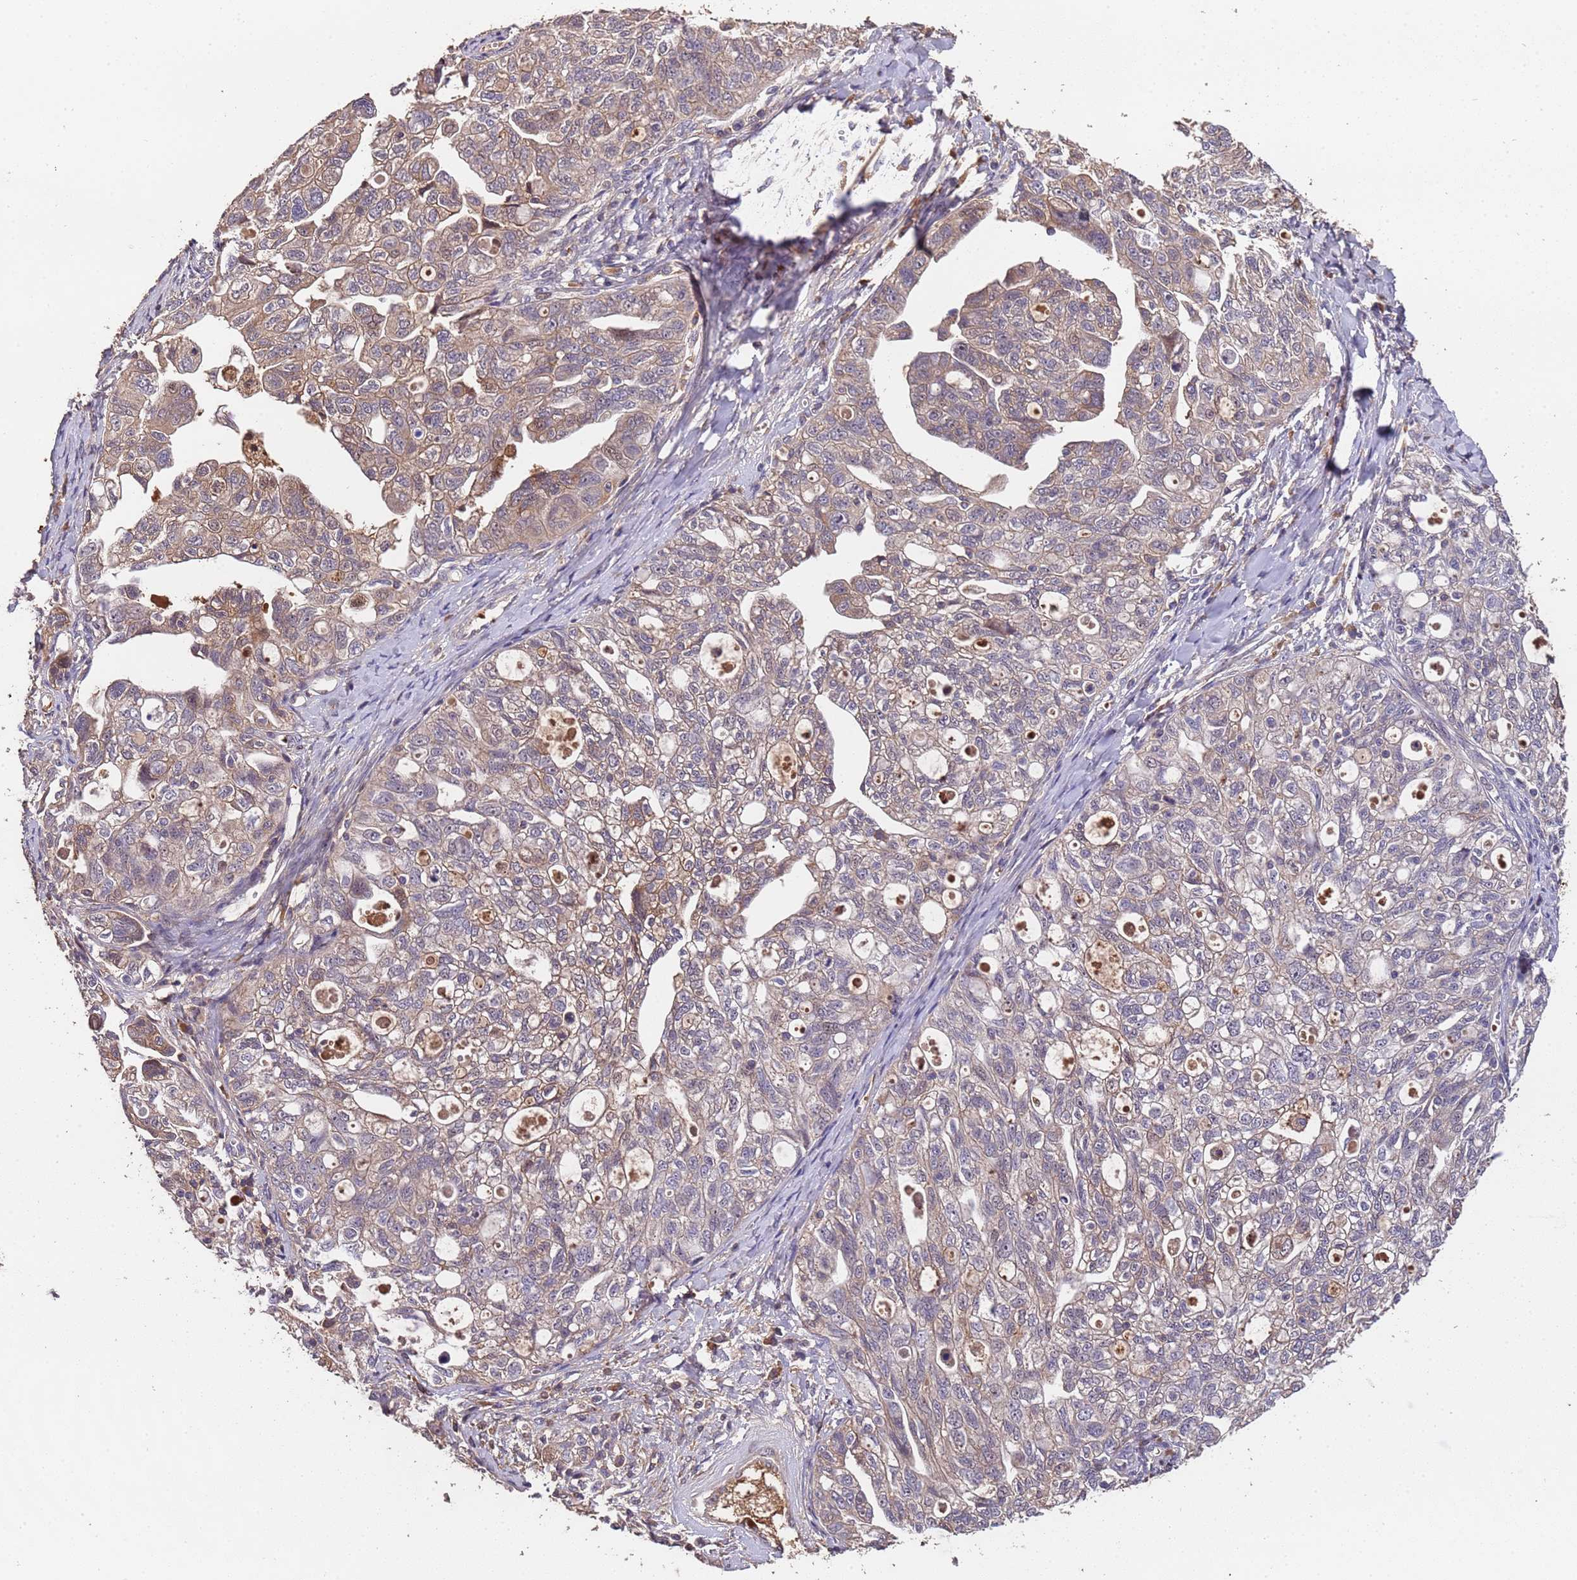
{"staining": {"intensity": "weak", "quantity": "25%-75%", "location": "cytoplasmic/membranous"}, "tissue": "ovarian cancer", "cell_type": "Tumor cells", "image_type": "cancer", "snomed": [{"axis": "morphology", "description": "Carcinoma, NOS"}, {"axis": "morphology", "description": "Cystadenocarcinoma, serous, NOS"}, {"axis": "topography", "description": "Ovary"}], "caption": "IHC of serous cystadenocarcinoma (ovarian) reveals low levels of weak cytoplasmic/membranous staining in about 25%-75% of tumor cells.", "gene": "CCDC184", "patient": {"sex": "female", "age": 69}}